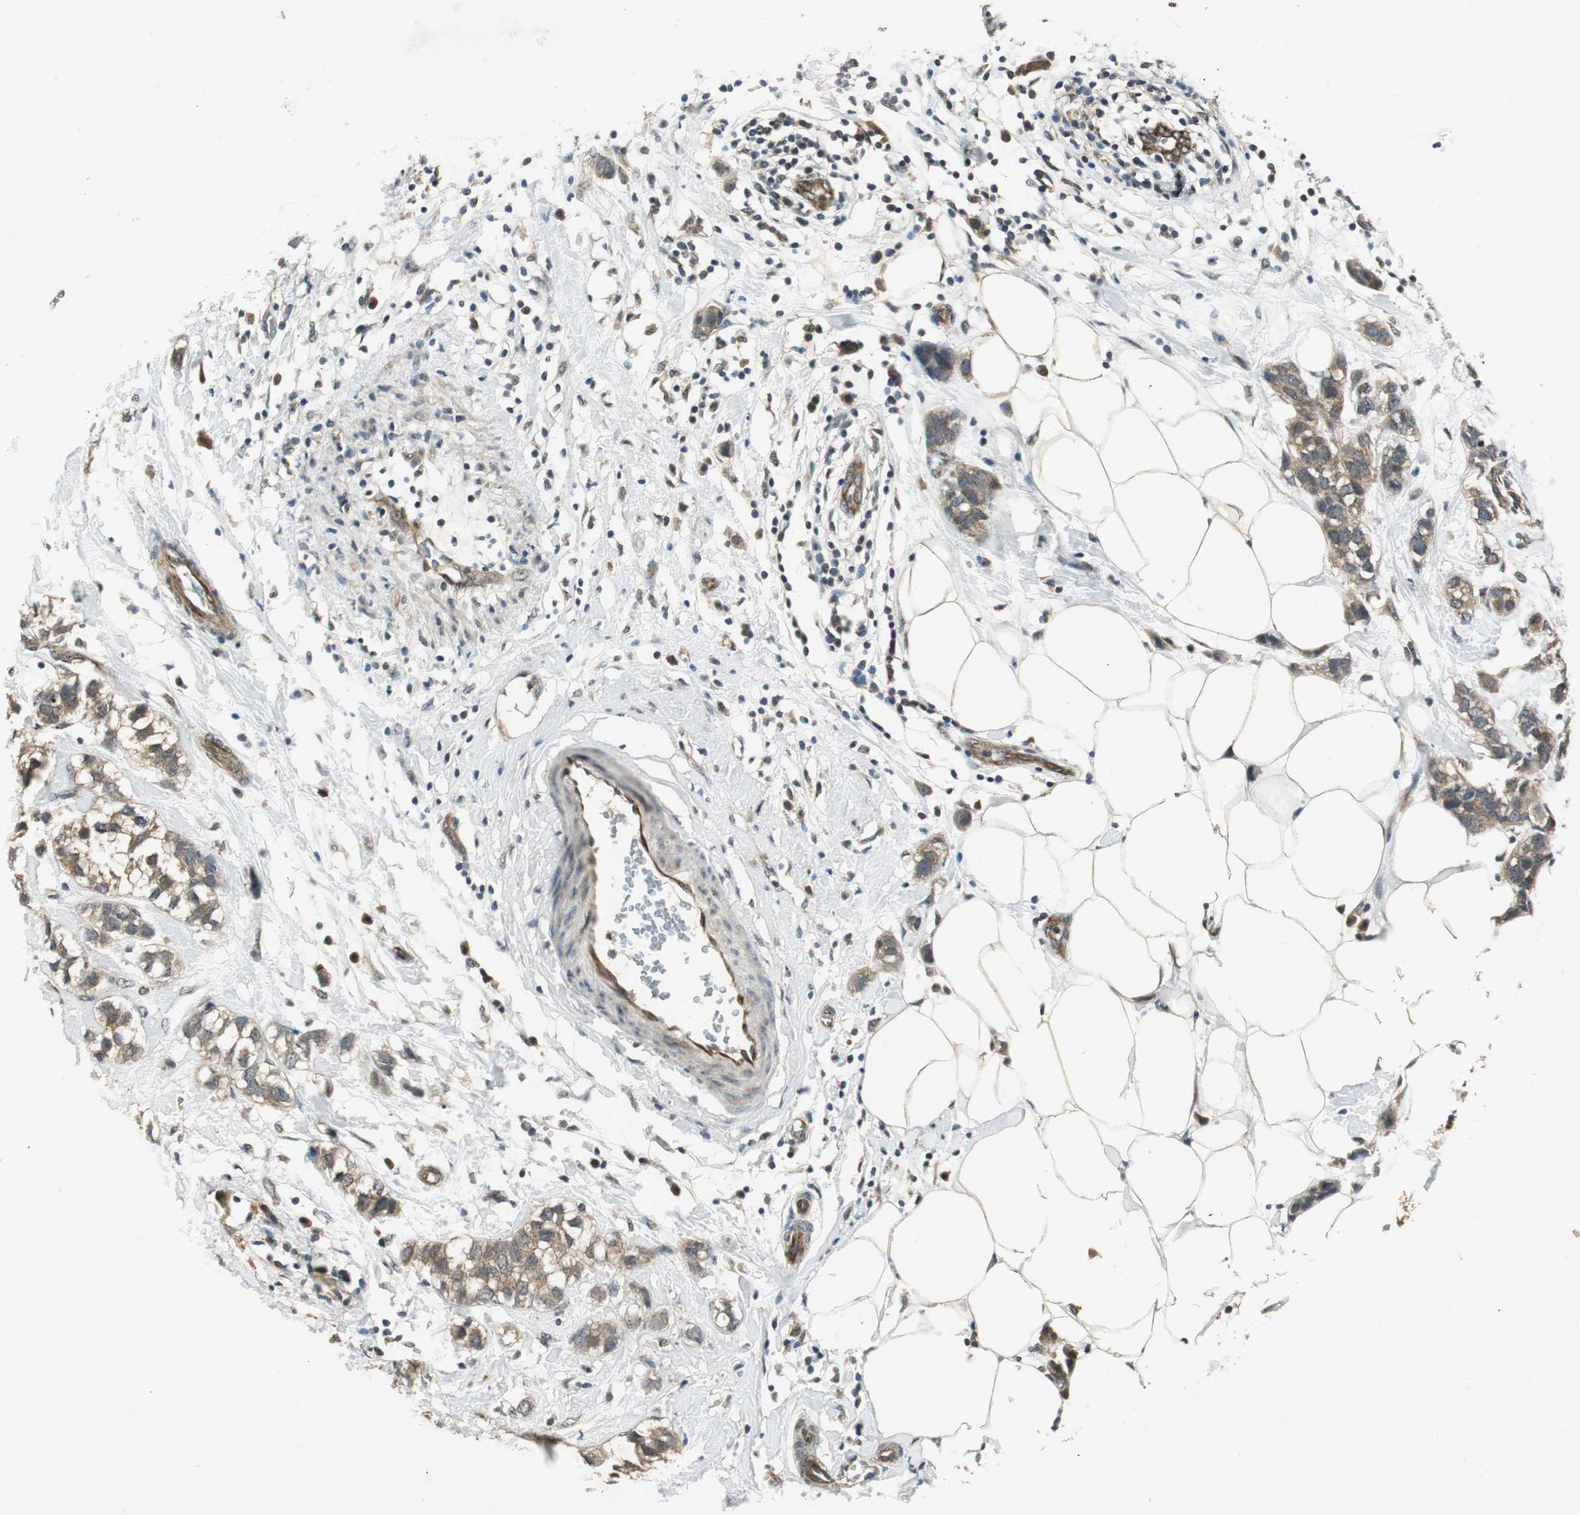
{"staining": {"intensity": "weak", "quantity": ">75%", "location": "cytoplasmic/membranous"}, "tissue": "breast cancer", "cell_type": "Tumor cells", "image_type": "cancer", "snomed": [{"axis": "morphology", "description": "Normal tissue, NOS"}, {"axis": "morphology", "description": "Duct carcinoma"}, {"axis": "topography", "description": "Breast"}], "caption": "A histopathology image showing weak cytoplasmic/membranous positivity in about >75% of tumor cells in breast cancer (infiltrating ductal carcinoma), as visualized by brown immunohistochemical staining.", "gene": "PSMB4", "patient": {"sex": "female", "age": 50}}